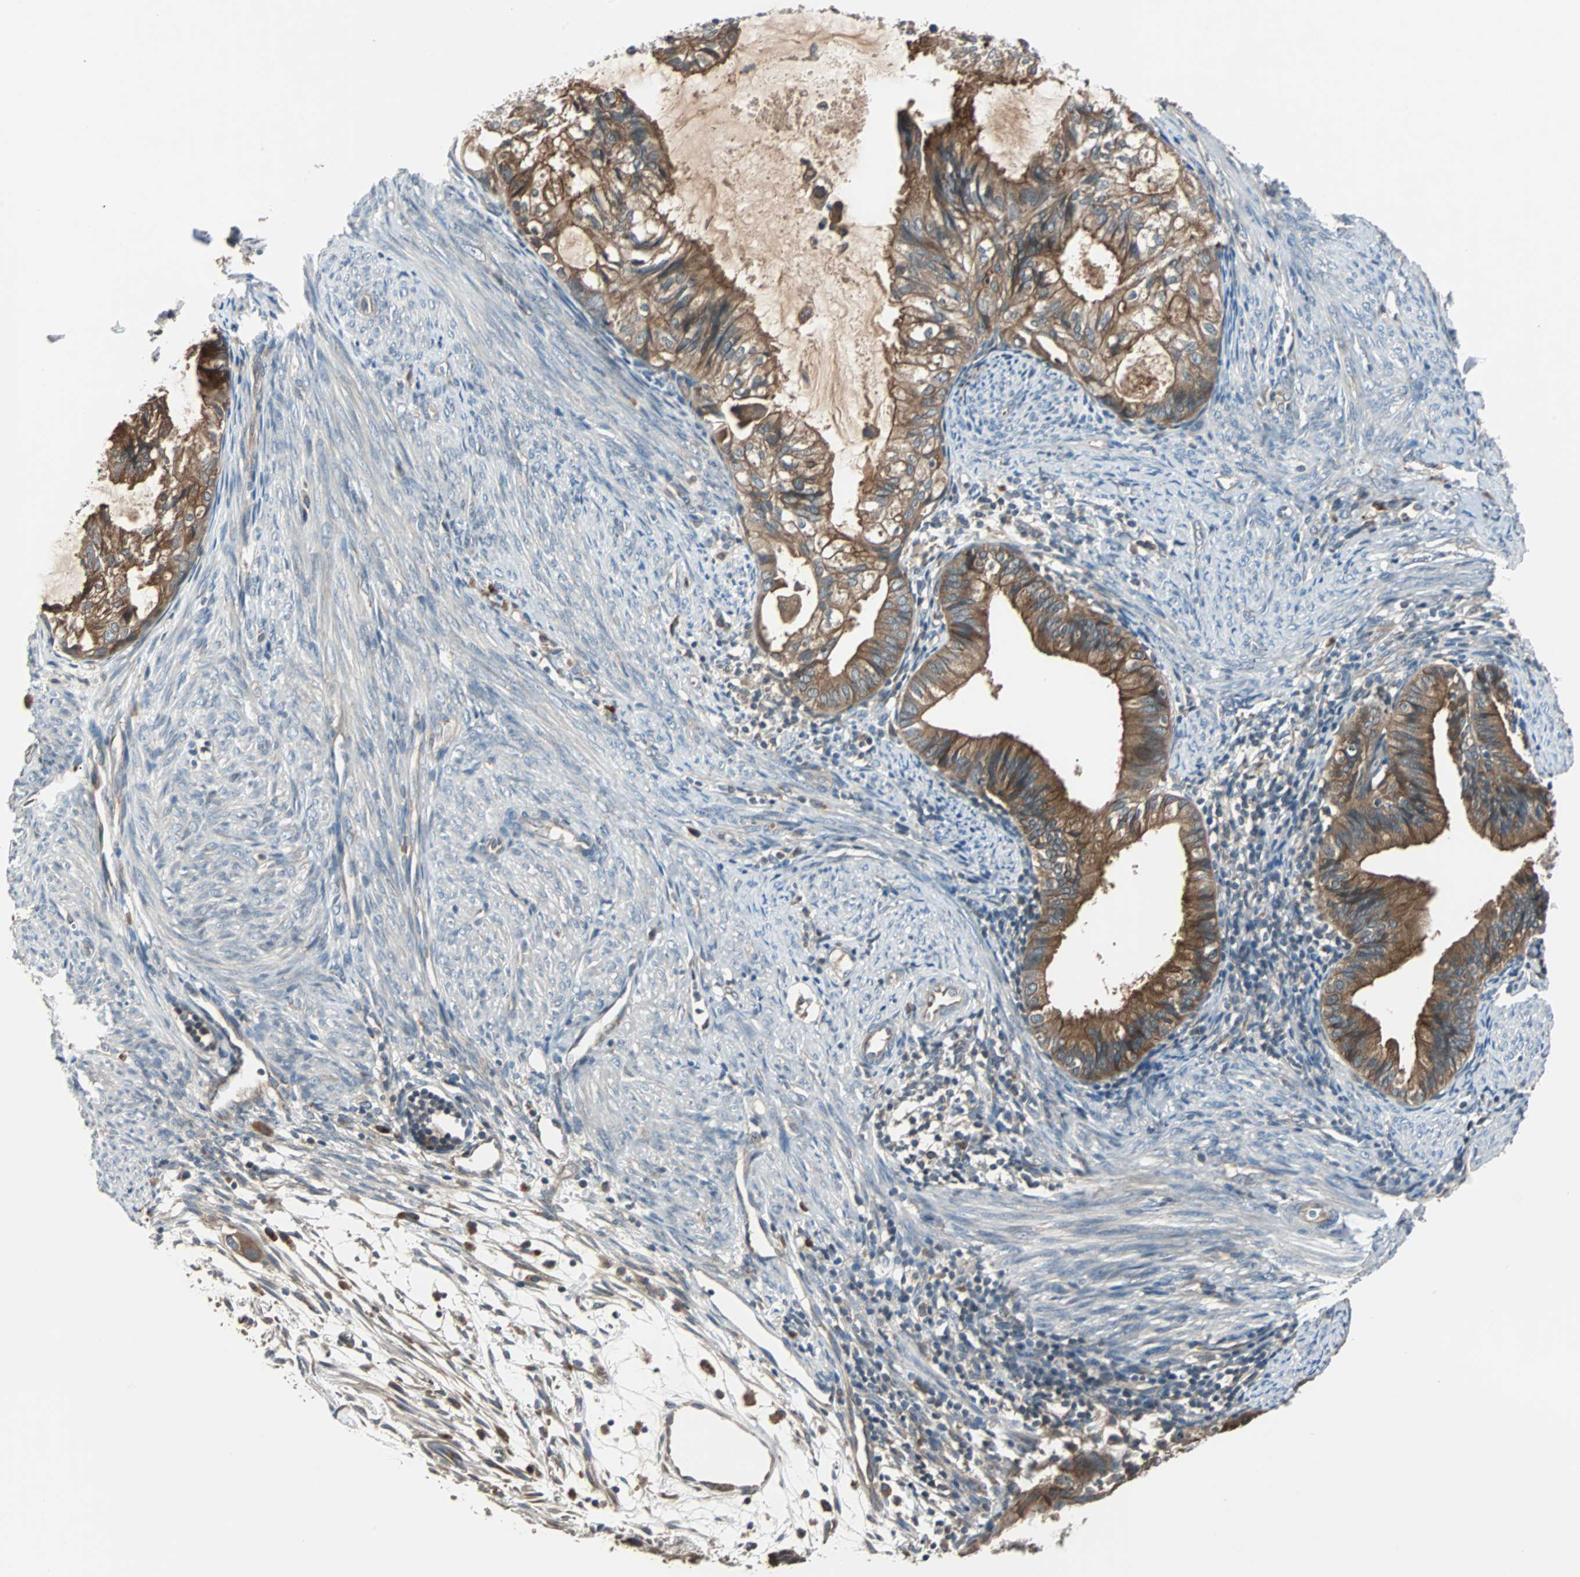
{"staining": {"intensity": "moderate", "quantity": ">75%", "location": "cytoplasmic/membranous"}, "tissue": "cervical cancer", "cell_type": "Tumor cells", "image_type": "cancer", "snomed": [{"axis": "morphology", "description": "Normal tissue, NOS"}, {"axis": "morphology", "description": "Adenocarcinoma, NOS"}, {"axis": "topography", "description": "Cervix"}, {"axis": "topography", "description": "Endometrium"}], "caption": "Protein analysis of cervical cancer tissue shows moderate cytoplasmic/membranous staining in approximately >75% of tumor cells.", "gene": "ARF1", "patient": {"sex": "female", "age": 86}}